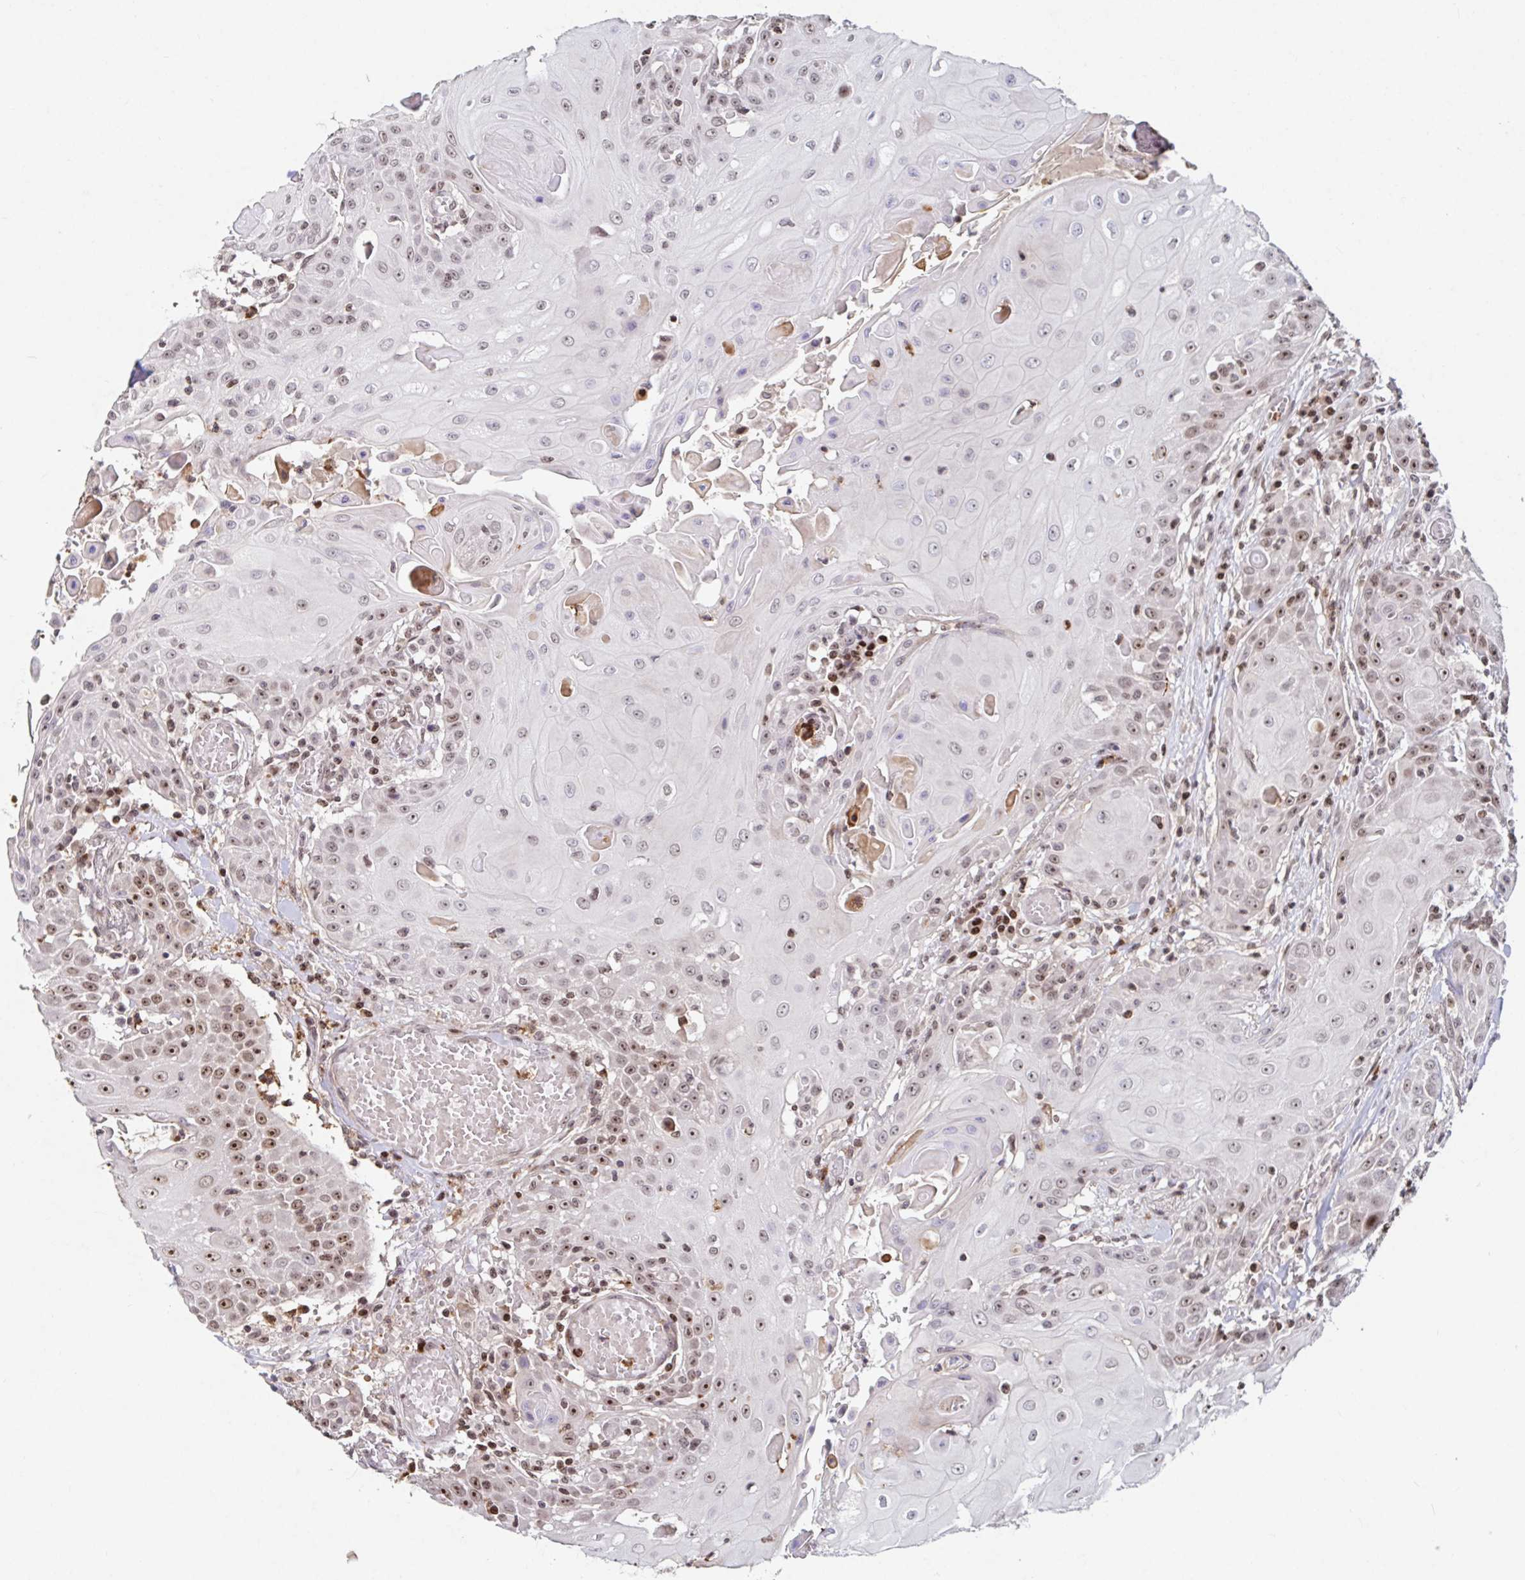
{"staining": {"intensity": "moderate", "quantity": "25%-75%", "location": "nuclear"}, "tissue": "head and neck cancer", "cell_type": "Tumor cells", "image_type": "cancer", "snomed": [{"axis": "morphology", "description": "Normal tissue, NOS"}, {"axis": "morphology", "description": "Squamous cell carcinoma, NOS"}, {"axis": "topography", "description": "Oral tissue"}, {"axis": "topography", "description": "Head-Neck"}], "caption": "DAB (3,3'-diaminobenzidine) immunohistochemical staining of human head and neck cancer shows moderate nuclear protein positivity in approximately 25%-75% of tumor cells. (Brightfield microscopy of DAB IHC at high magnification).", "gene": "C19orf53", "patient": {"sex": "female", "age": 55}}